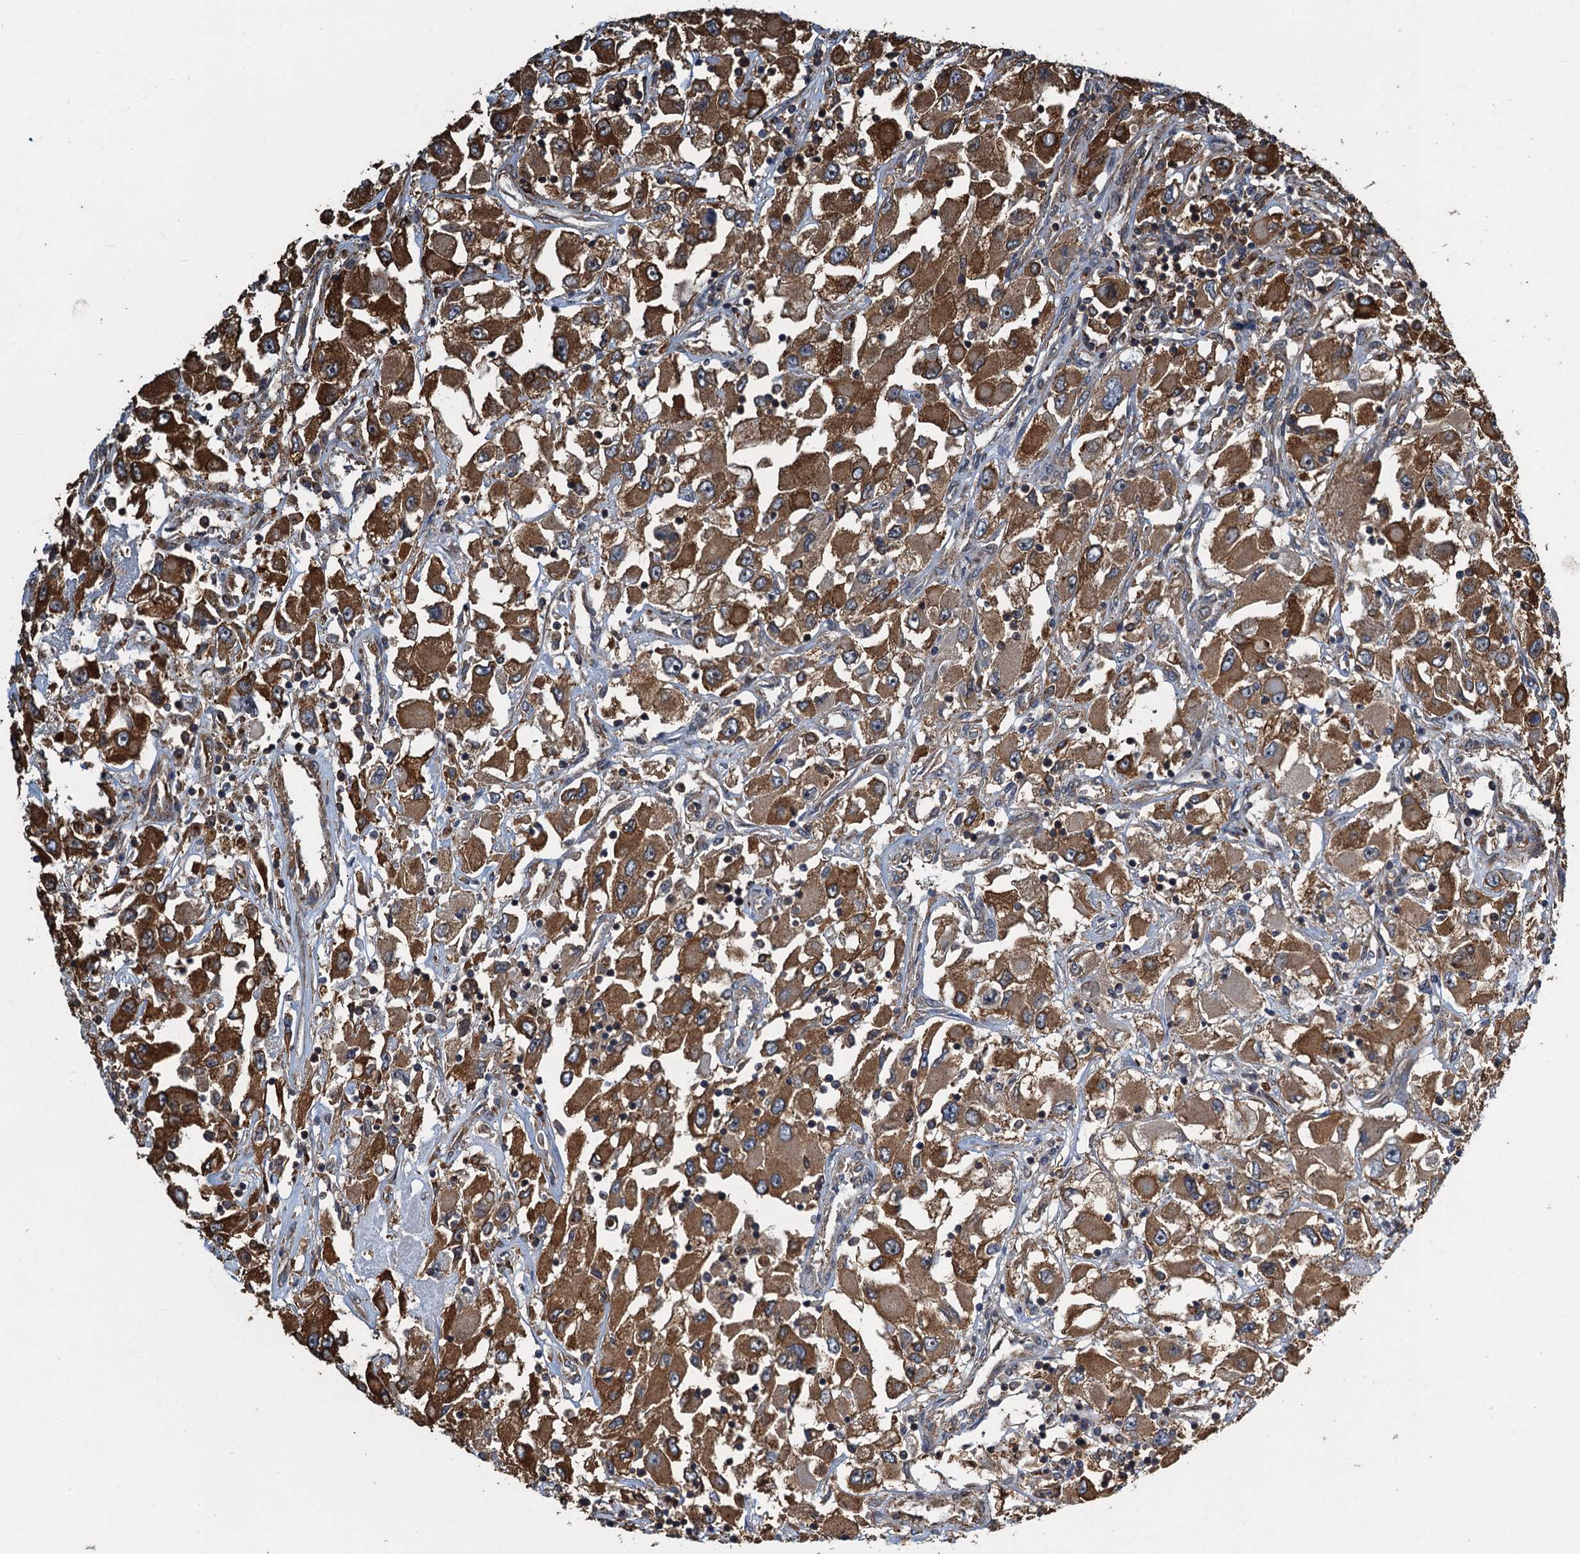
{"staining": {"intensity": "moderate", "quantity": ">75%", "location": "cytoplasmic/membranous"}, "tissue": "renal cancer", "cell_type": "Tumor cells", "image_type": "cancer", "snomed": [{"axis": "morphology", "description": "Adenocarcinoma, NOS"}, {"axis": "topography", "description": "Kidney"}], "caption": "A high-resolution image shows immunohistochemistry (IHC) staining of renal cancer, which demonstrates moderate cytoplasmic/membranous staining in approximately >75% of tumor cells.", "gene": "WHAMM", "patient": {"sex": "female", "age": 52}}